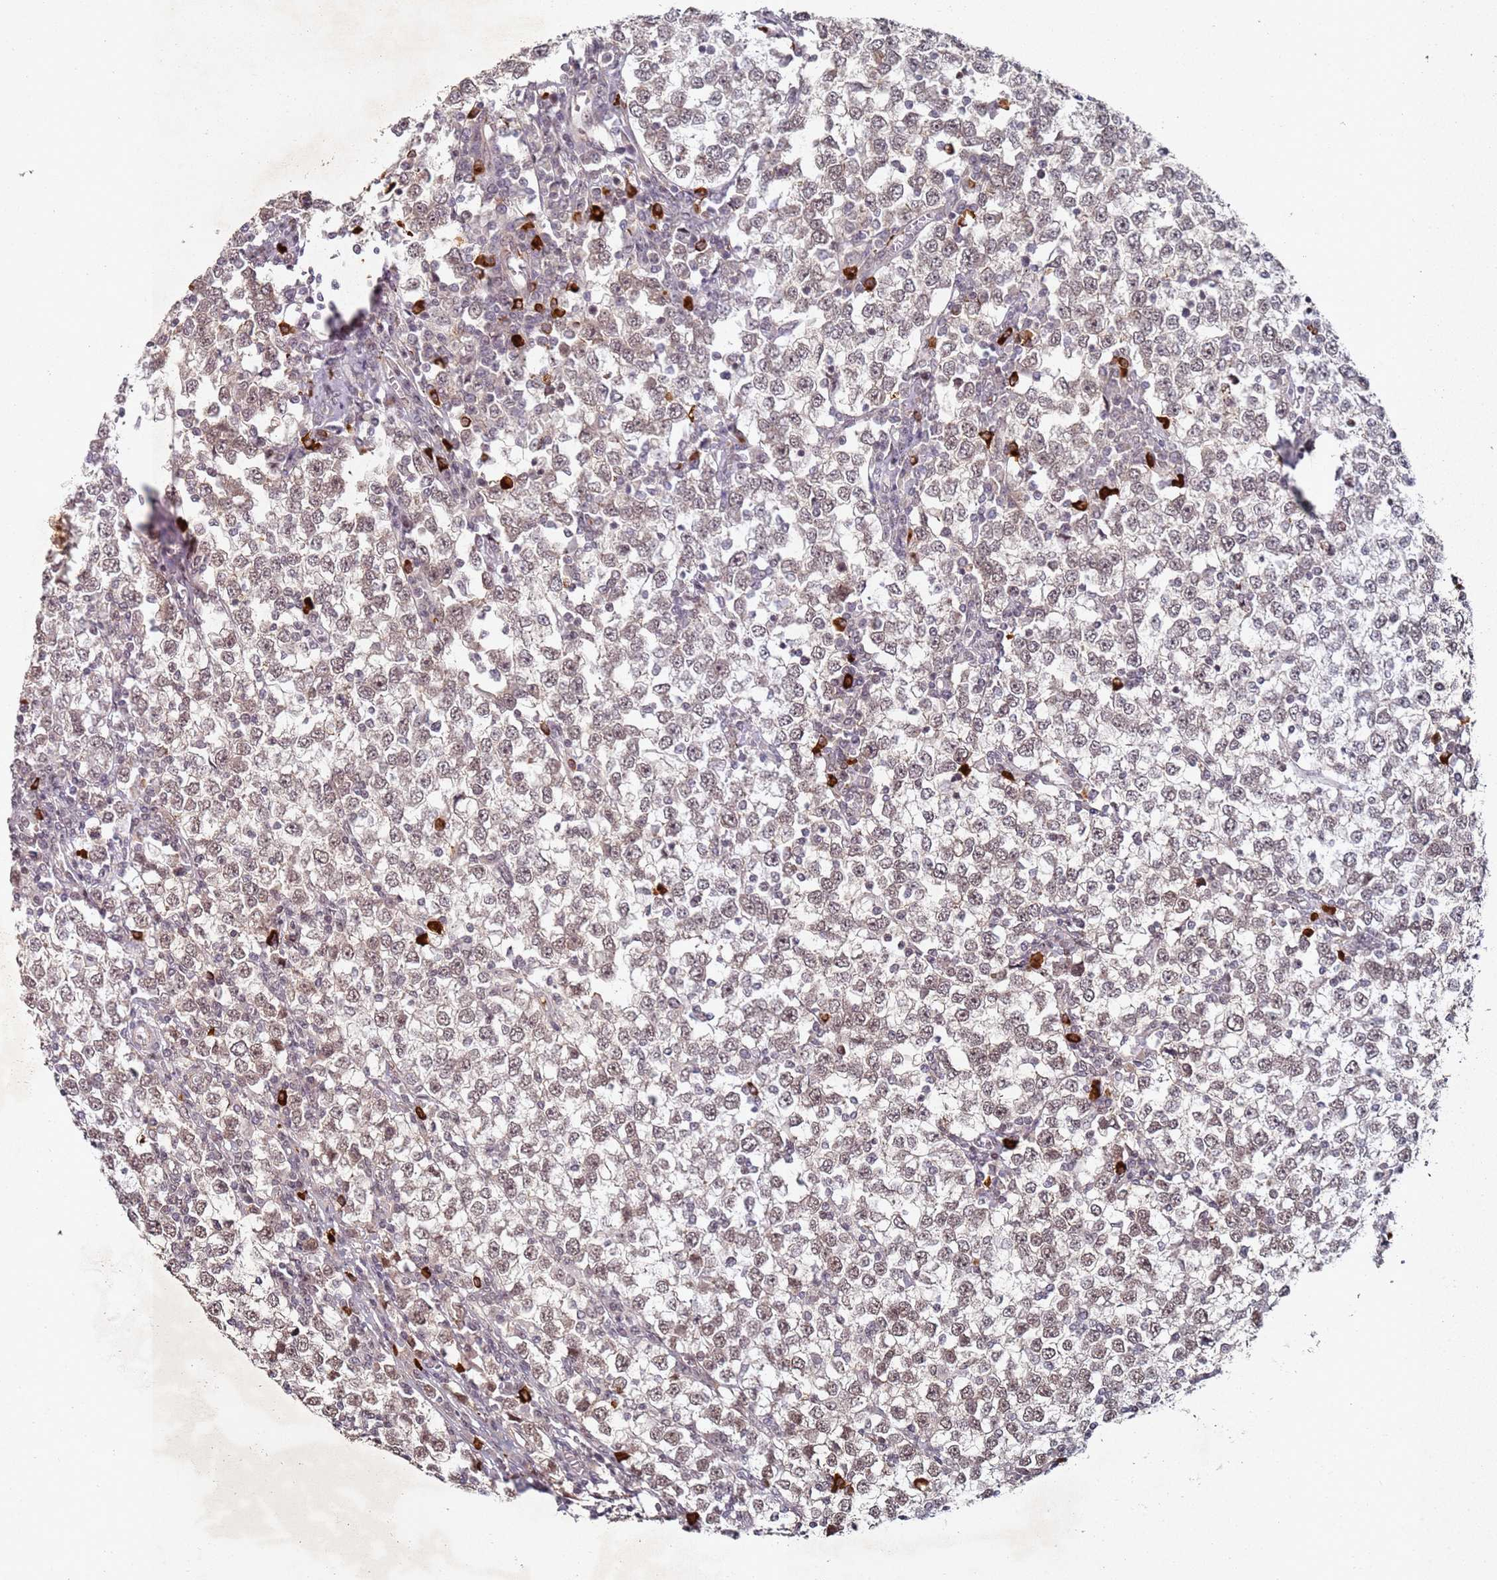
{"staining": {"intensity": "weak", "quantity": ">75%", "location": "nuclear"}, "tissue": "testis cancer", "cell_type": "Tumor cells", "image_type": "cancer", "snomed": [{"axis": "morphology", "description": "Seminoma, NOS"}, {"axis": "topography", "description": "Testis"}], "caption": "Human seminoma (testis) stained with a protein marker exhibits weak staining in tumor cells.", "gene": "ATF6B", "patient": {"sex": "male", "age": 65}}